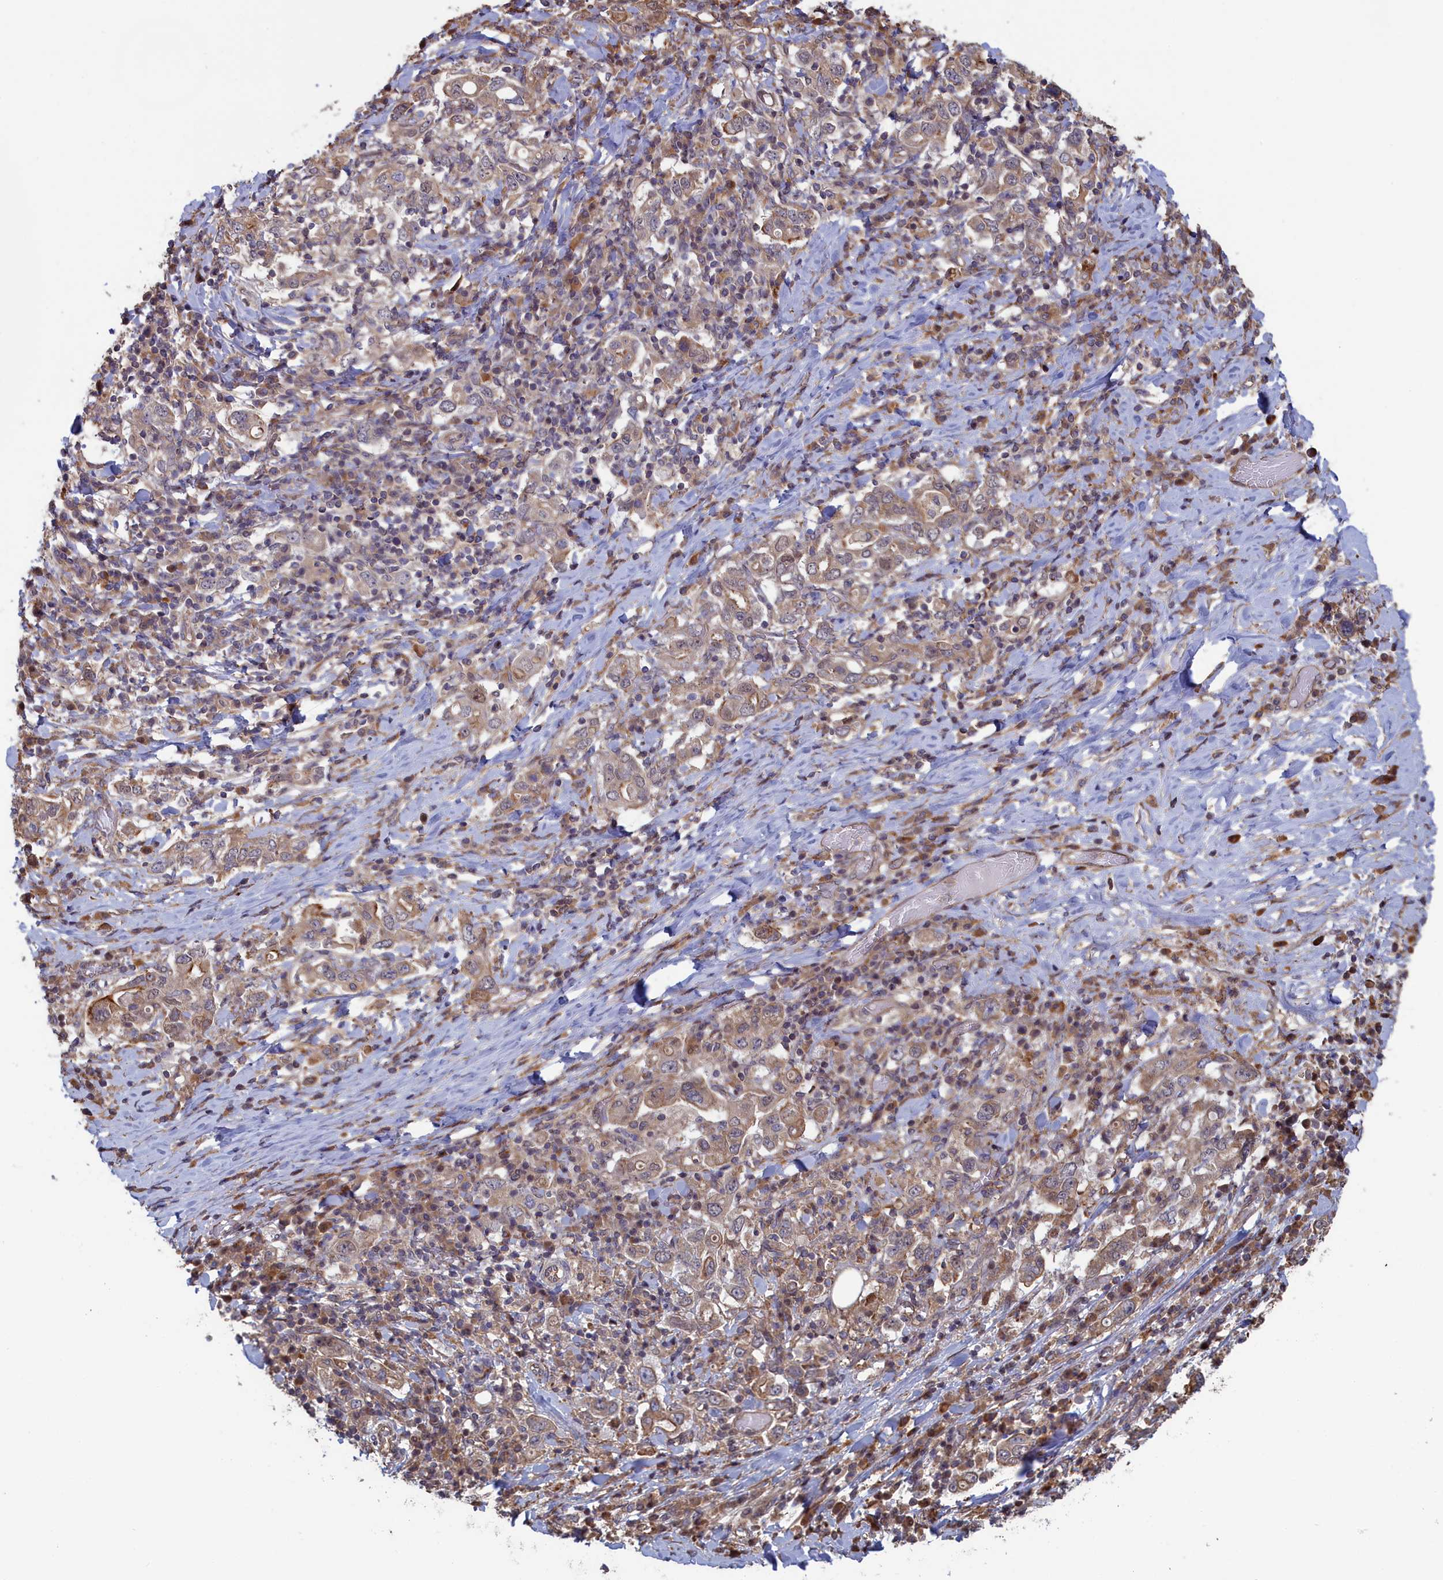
{"staining": {"intensity": "weak", "quantity": ">75%", "location": "cytoplasmic/membranous"}, "tissue": "stomach cancer", "cell_type": "Tumor cells", "image_type": "cancer", "snomed": [{"axis": "morphology", "description": "Adenocarcinoma, NOS"}, {"axis": "topography", "description": "Stomach, upper"}, {"axis": "topography", "description": "Stomach"}], "caption": "A micrograph of stomach cancer stained for a protein reveals weak cytoplasmic/membranous brown staining in tumor cells.", "gene": "RILPL1", "patient": {"sex": "male", "age": 62}}